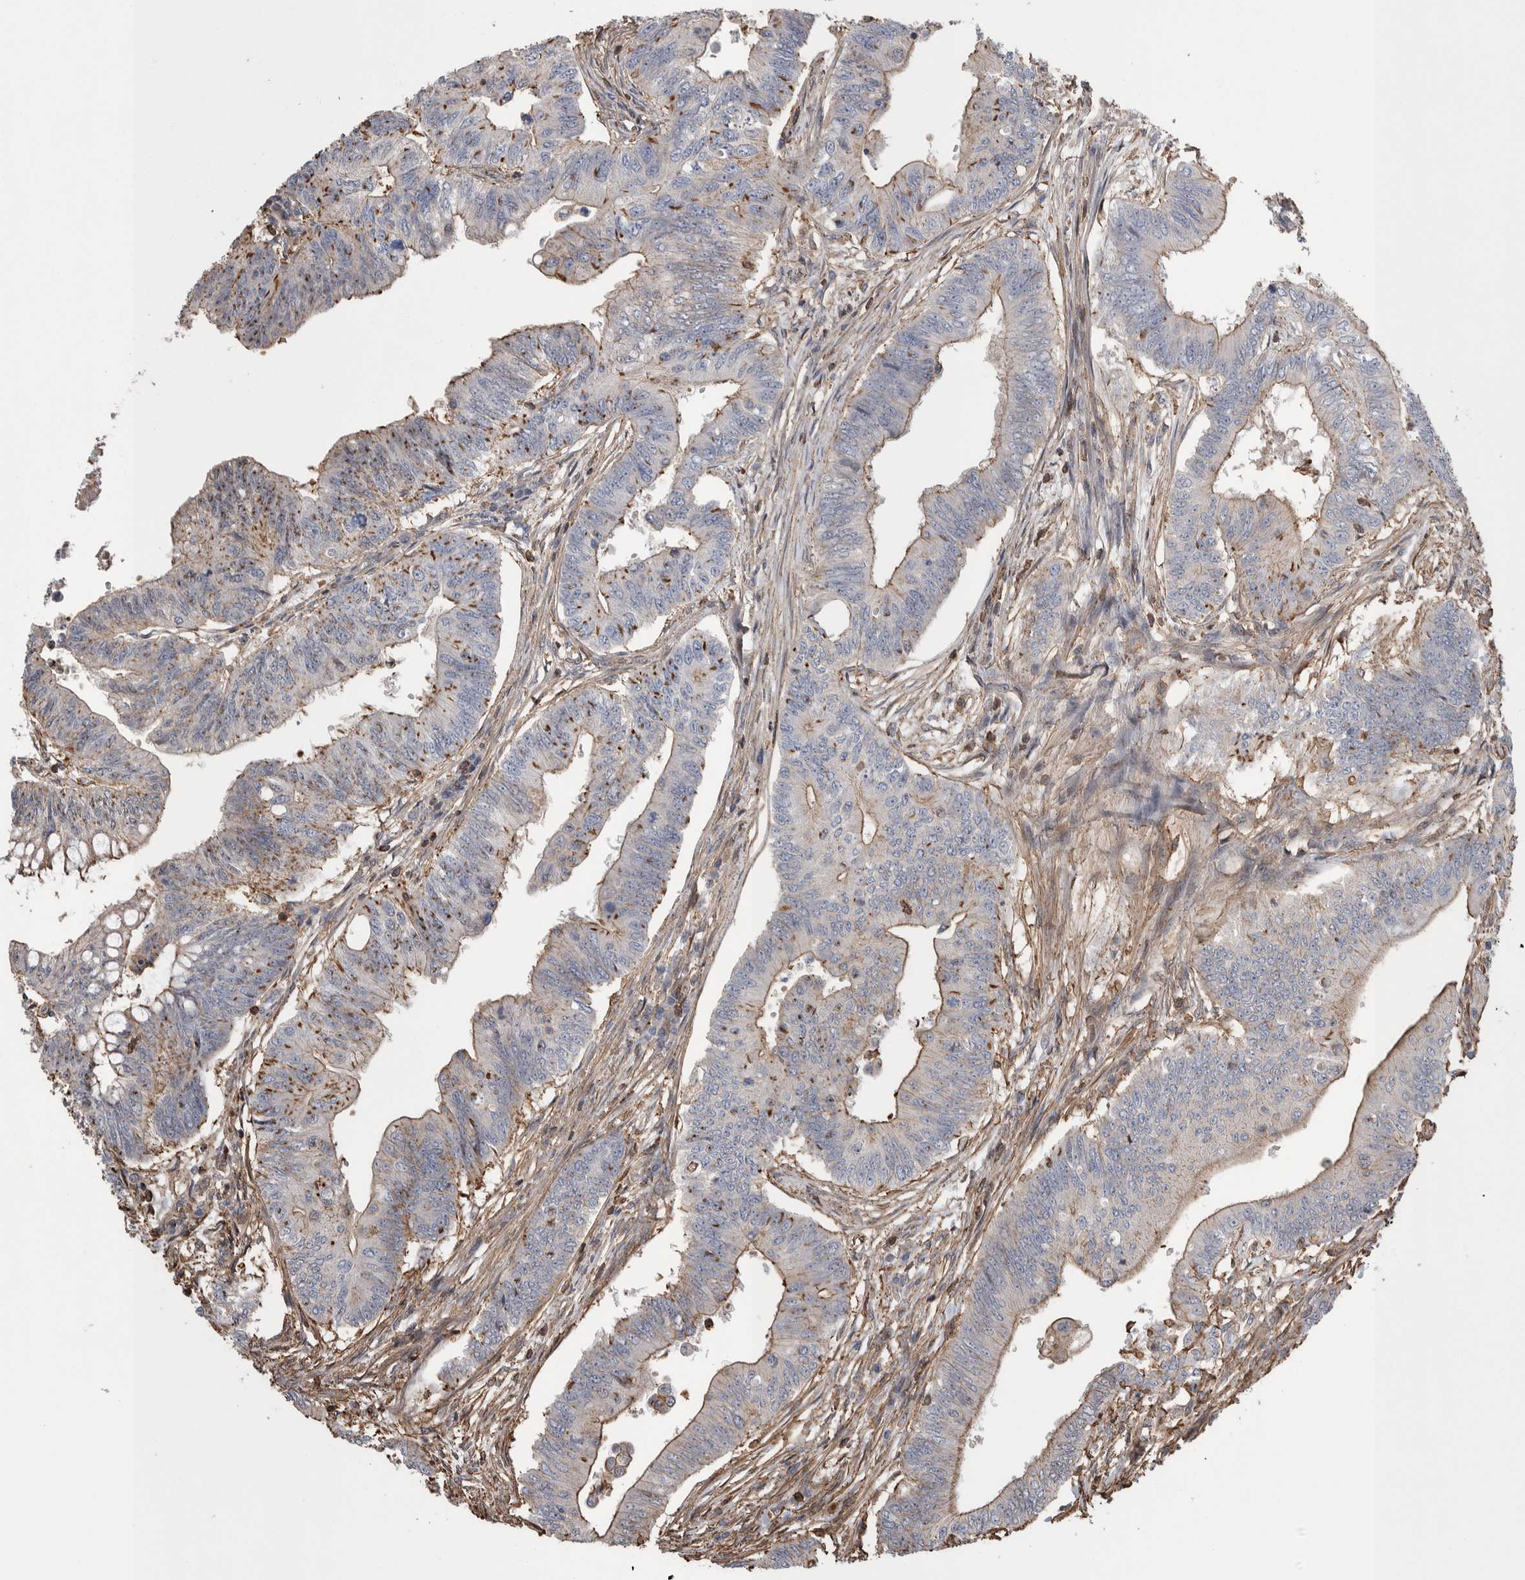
{"staining": {"intensity": "moderate", "quantity": "25%-75%", "location": "cytoplasmic/membranous"}, "tissue": "colorectal cancer", "cell_type": "Tumor cells", "image_type": "cancer", "snomed": [{"axis": "morphology", "description": "Adenoma, NOS"}, {"axis": "morphology", "description": "Adenocarcinoma, NOS"}, {"axis": "topography", "description": "Colon"}], "caption": "About 25%-75% of tumor cells in colorectal cancer (adenocarcinoma) demonstrate moderate cytoplasmic/membranous protein positivity as visualized by brown immunohistochemical staining.", "gene": "ENPP2", "patient": {"sex": "male", "age": 79}}